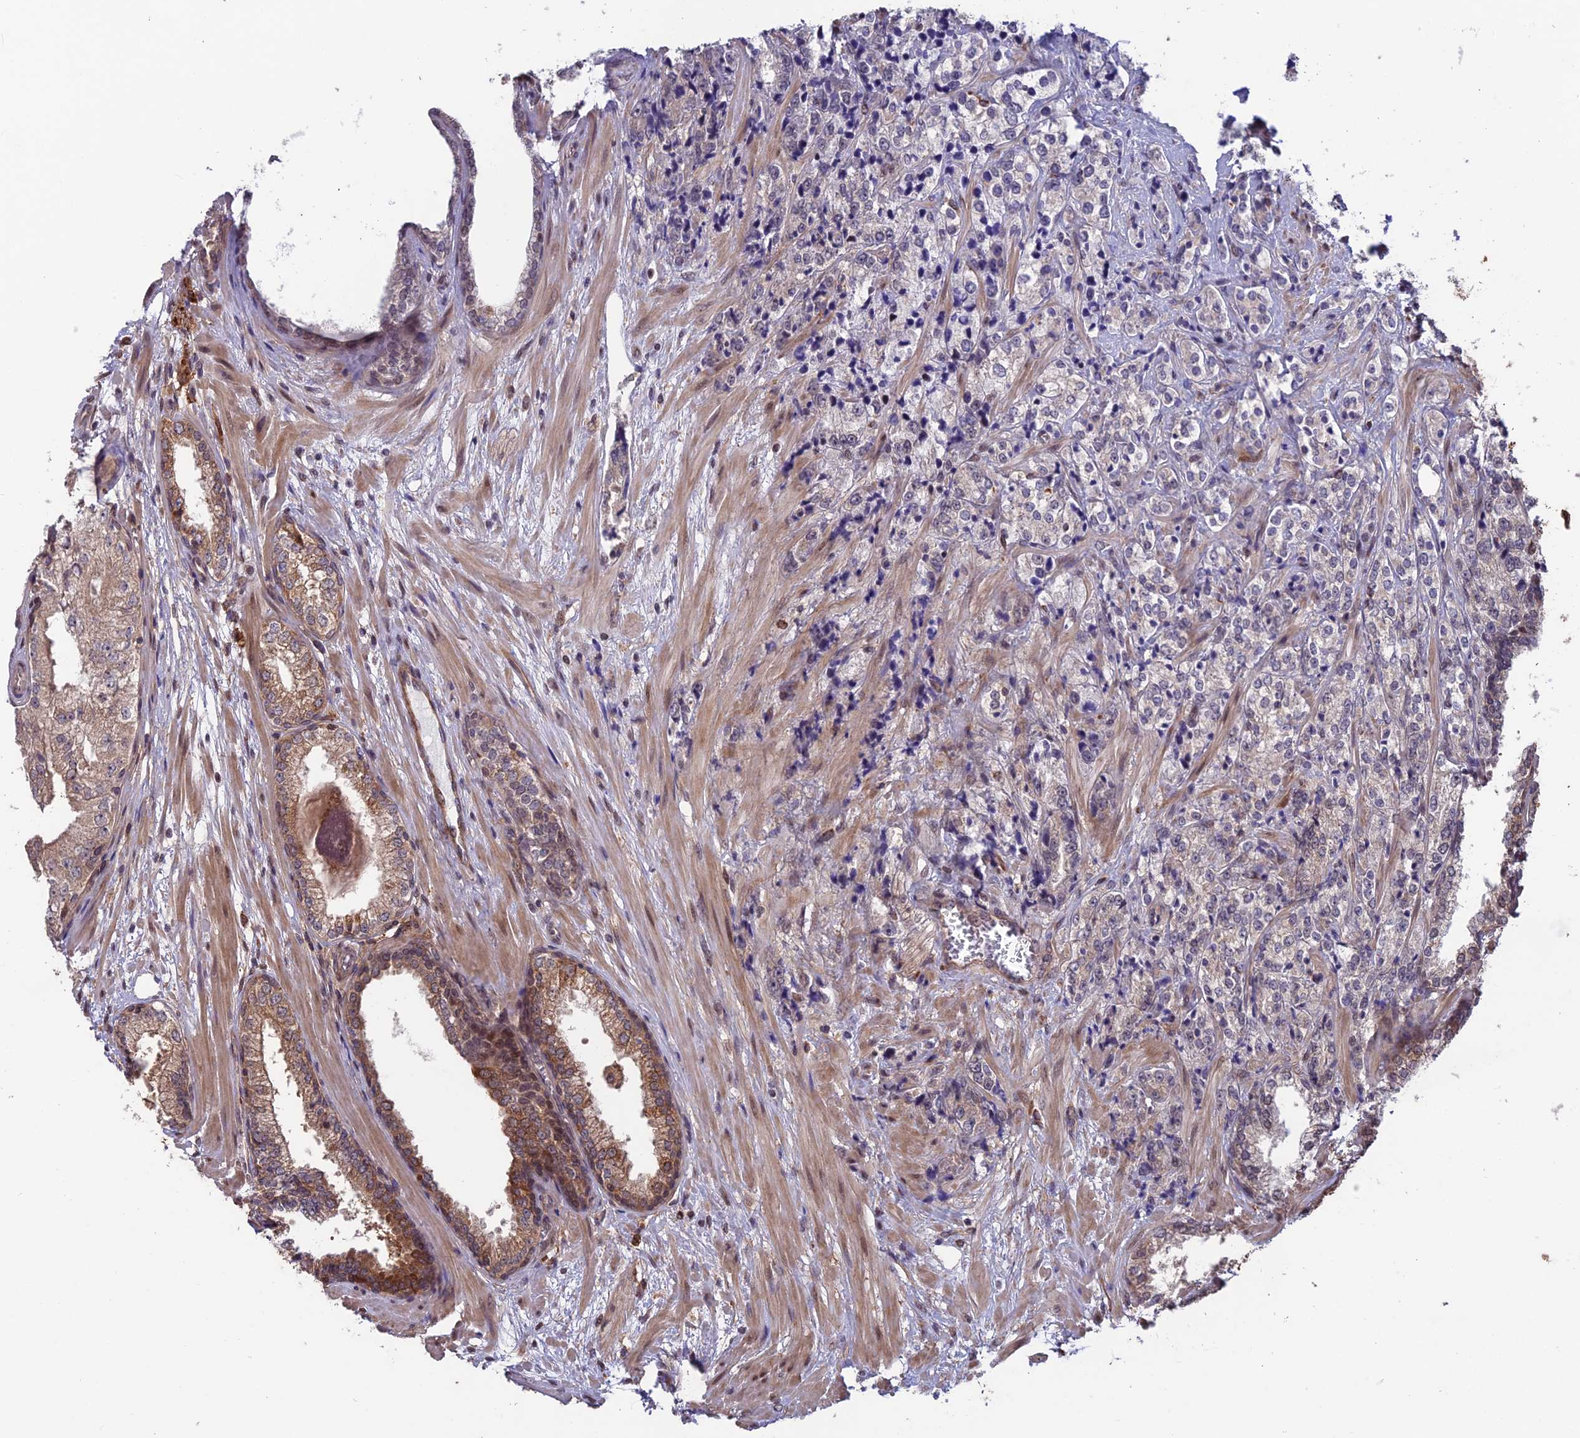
{"staining": {"intensity": "weak", "quantity": "<25%", "location": "cytoplasmic/membranous"}, "tissue": "prostate cancer", "cell_type": "Tumor cells", "image_type": "cancer", "snomed": [{"axis": "morphology", "description": "Adenocarcinoma, High grade"}, {"axis": "topography", "description": "Prostate"}], "caption": "The photomicrograph shows no significant staining in tumor cells of prostate cancer (high-grade adenocarcinoma).", "gene": "MAST2", "patient": {"sex": "male", "age": 69}}